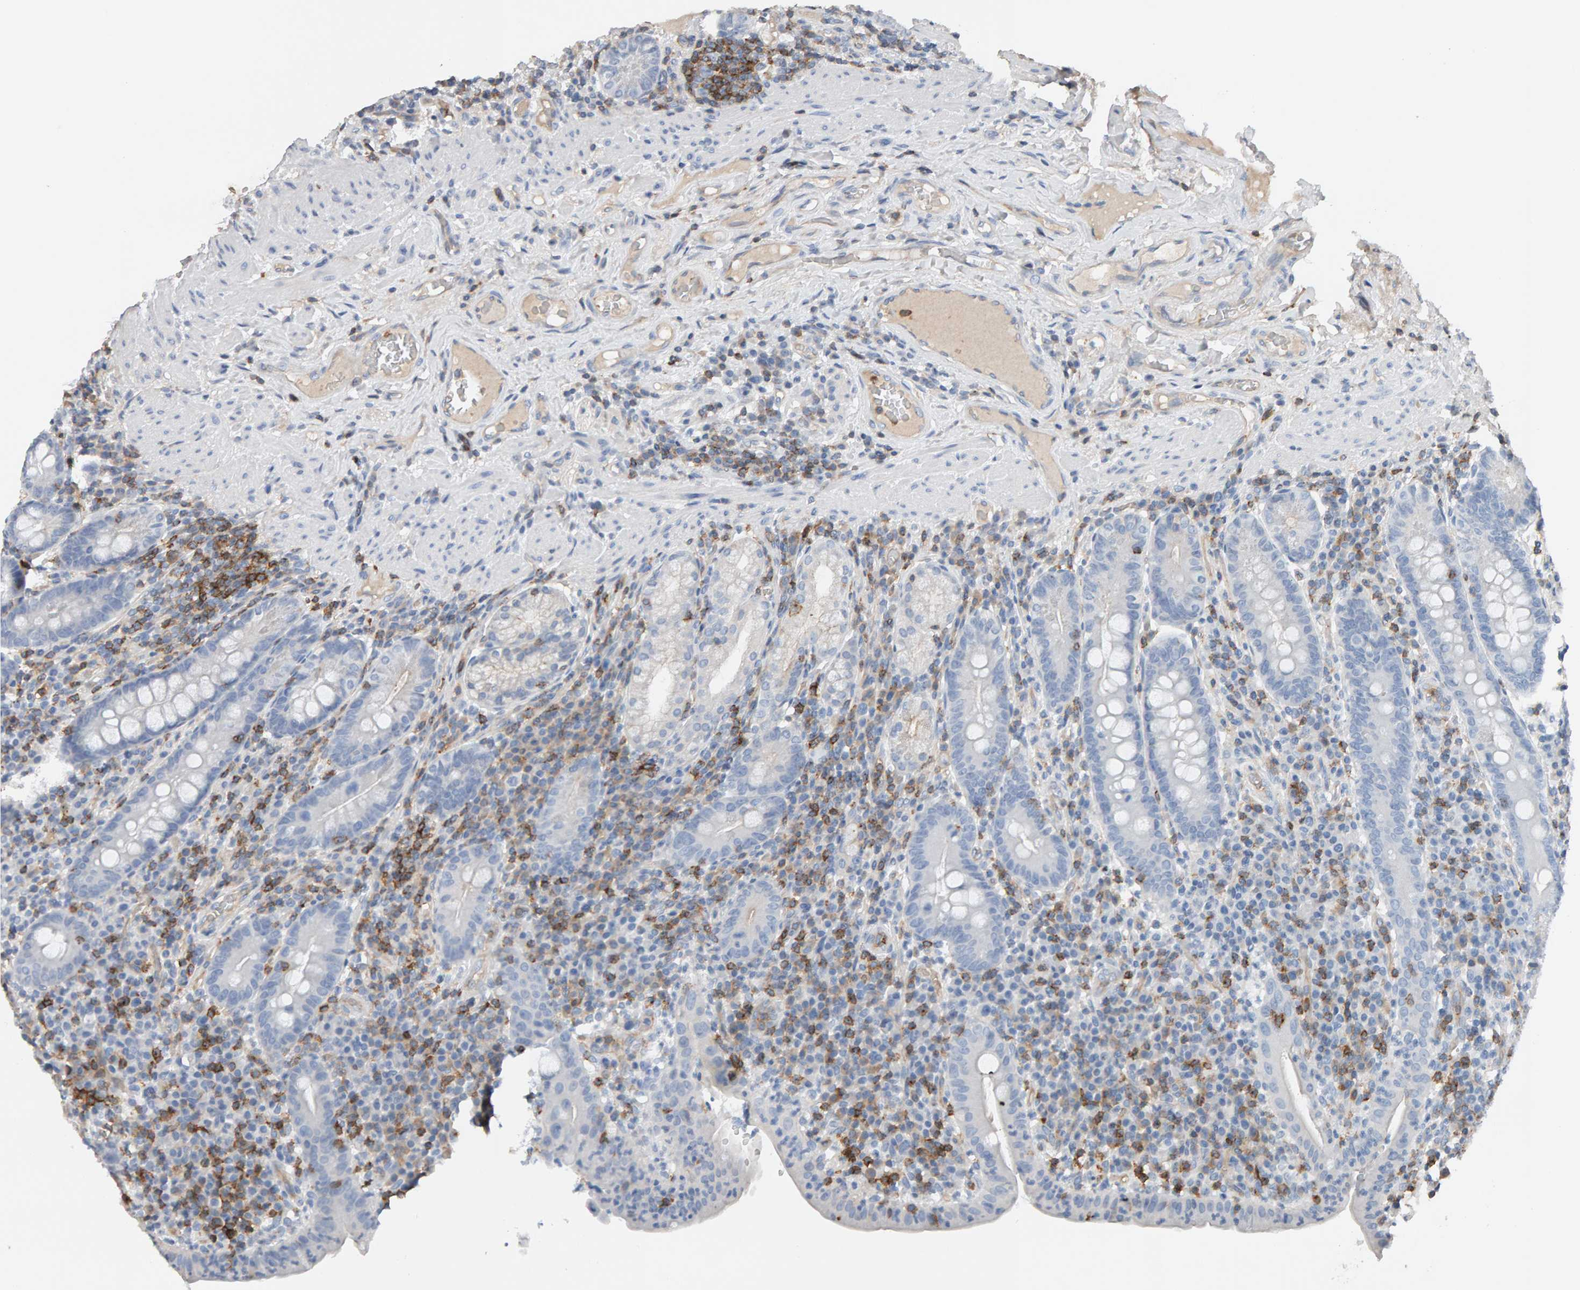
{"staining": {"intensity": "negative", "quantity": "none", "location": "none"}, "tissue": "duodenum", "cell_type": "Glandular cells", "image_type": "normal", "snomed": [{"axis": "morphology", "description": "Normal tissue, NOS"}, {"axis": "morphology", "description": "Adenocarcinoma, NOS"}, {"axis": "topography", "description": "Pancreas"}, {"axis": "topography", "description": "Duodenum"}], "caption": "Duodenum stained for a protein using immunohistochemistry demonstrates no positivity glandular cells.", "gene": "FYN", "patient": {"sex": "male", "age": 50}}